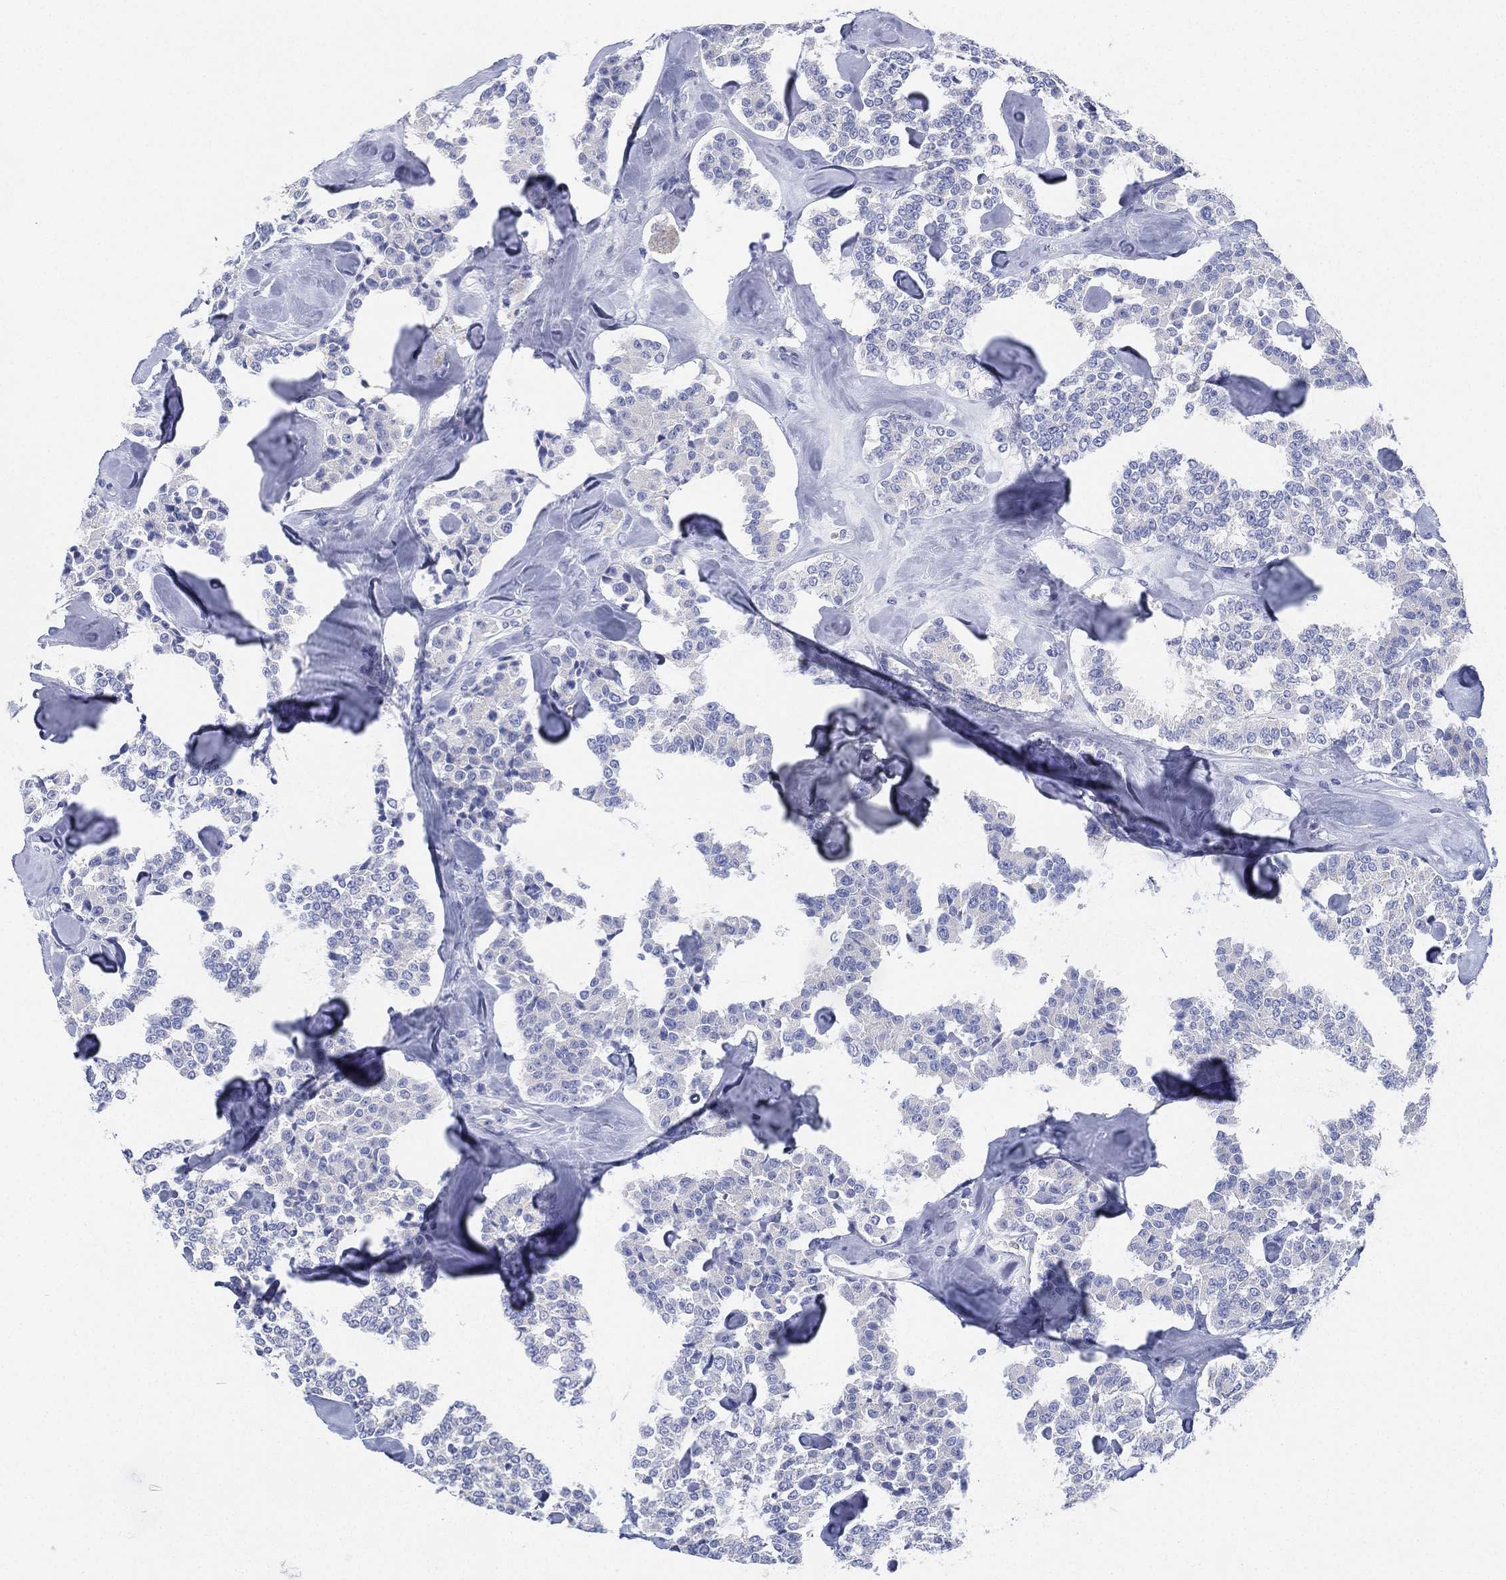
{"staining": {"intensity": "negative", "quantity": "none", "location": "none"}, "tissue": "carcinoid", "cell_type": "Tumor cells", "image_type": "cancer", "snomed": [{"axis": "morphology", "description": "Carcinoid, malignant, NOS"}, {"axis": "topography", "description": "Pancreas"}], "caption": "Photomicrograph shows no protein positivity in tumor cells of malignant carcinoid tissue.", "gene": "DEFB121", "patient": {"sex": "male", "age": 41}}